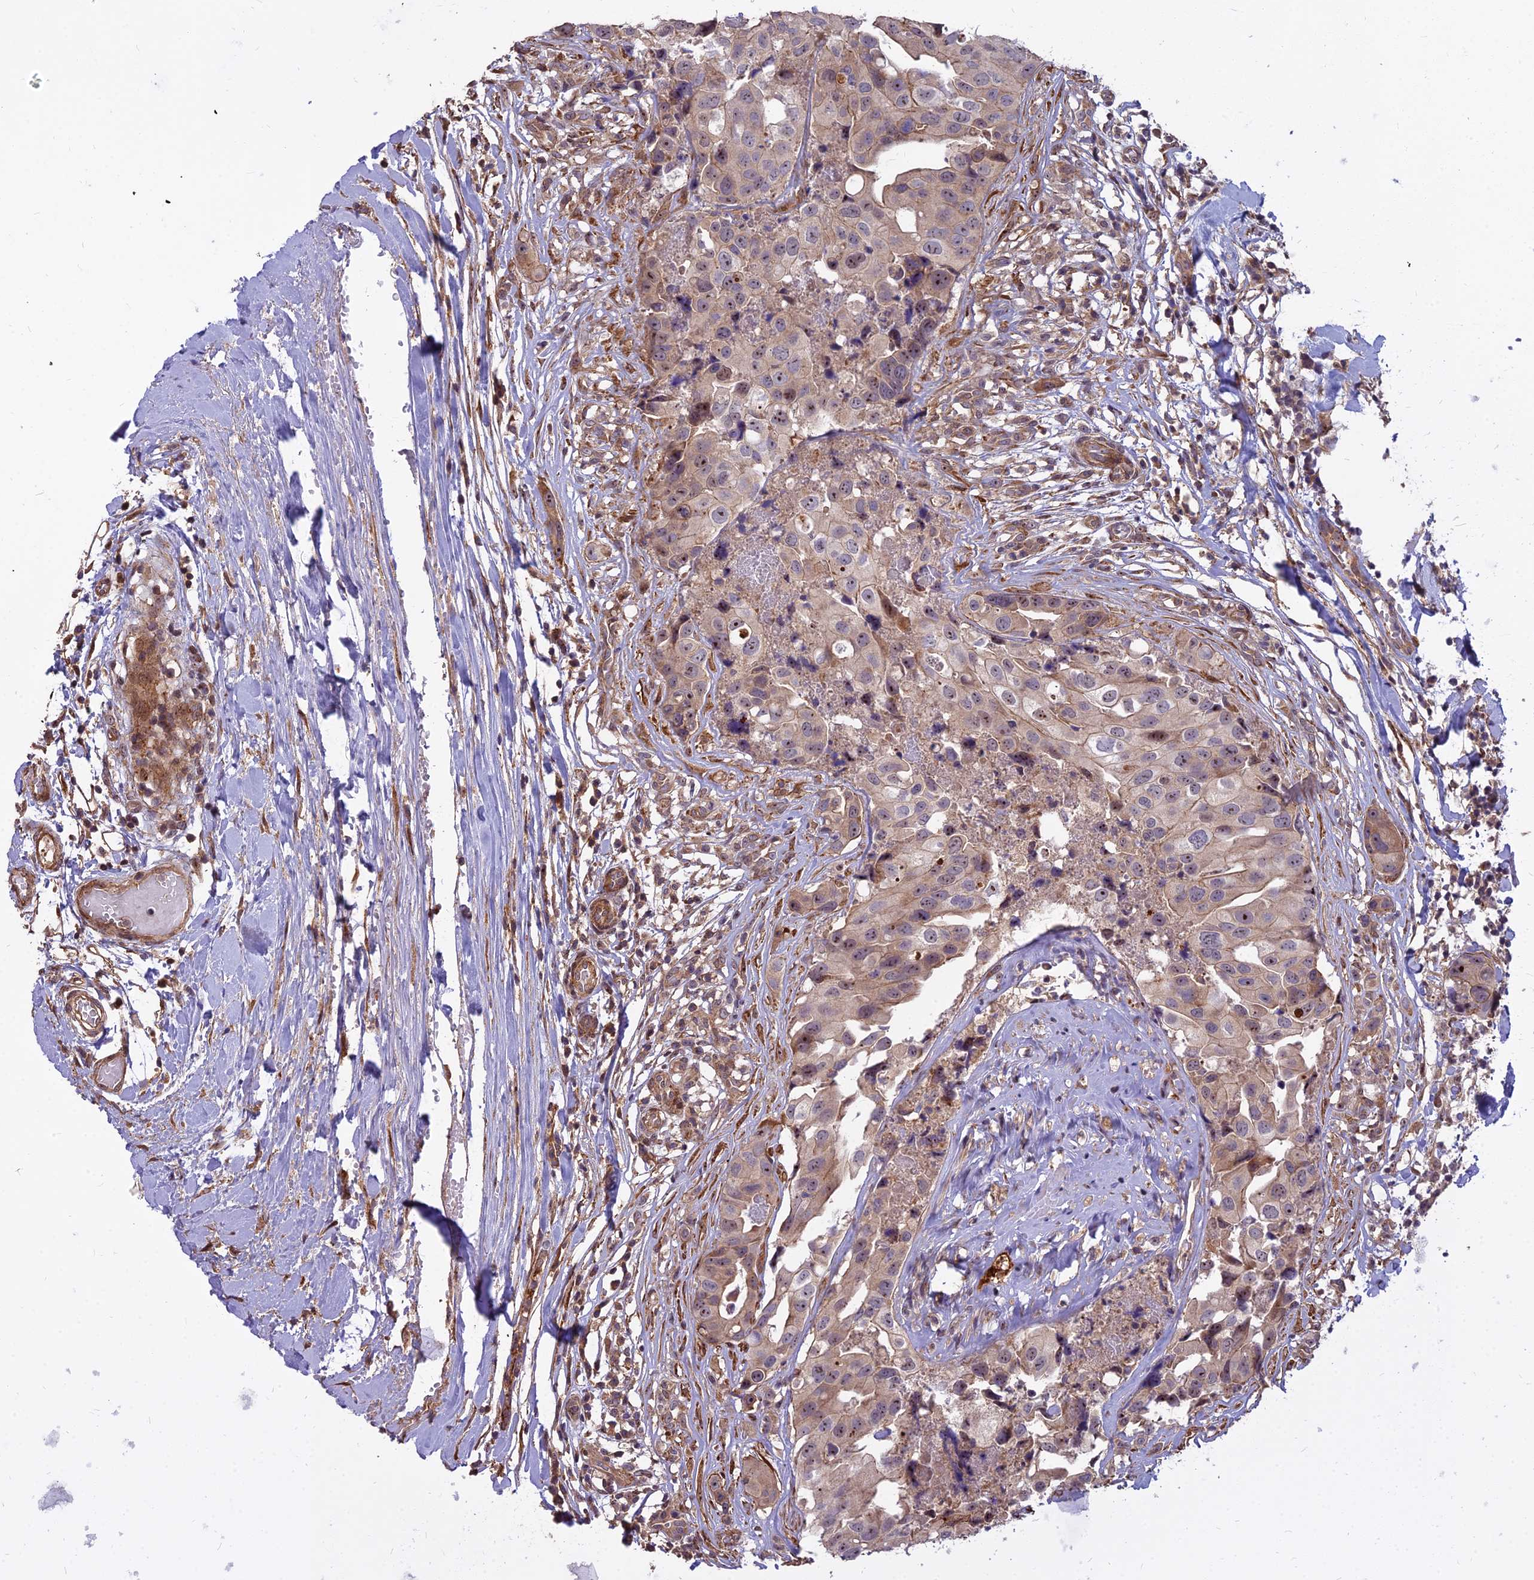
{"staining": {"intensity": "moderate", "quantity": ">75%", "location": "cytoplasmic/membranous,nuclear"}, "tissue": "head and neck cancer", "cell_type": "Tumor cells", "image_type": "cancer", "snomed": [{"axis": "morphology", "description": "Adenocarcinoma, NOS"}, {"axis": "morphology", "description": "Adenocarcinoma, metastatic, NOS"}, {"axis": "topography", "description": "Head-Neck"}], "caption": "IHC photomicrograph of neoplastic tissue: head and neck cancer stained using IHC shows medium levels of moderate protein expression localized specifically in the cytoplasmic/membranous and nuclear of tumor cells, appearing as a cytoplasmic/membranous and nuclear brown color.", "gene": "TCEA3", "patient": {"sex": "male", "age": 75}}